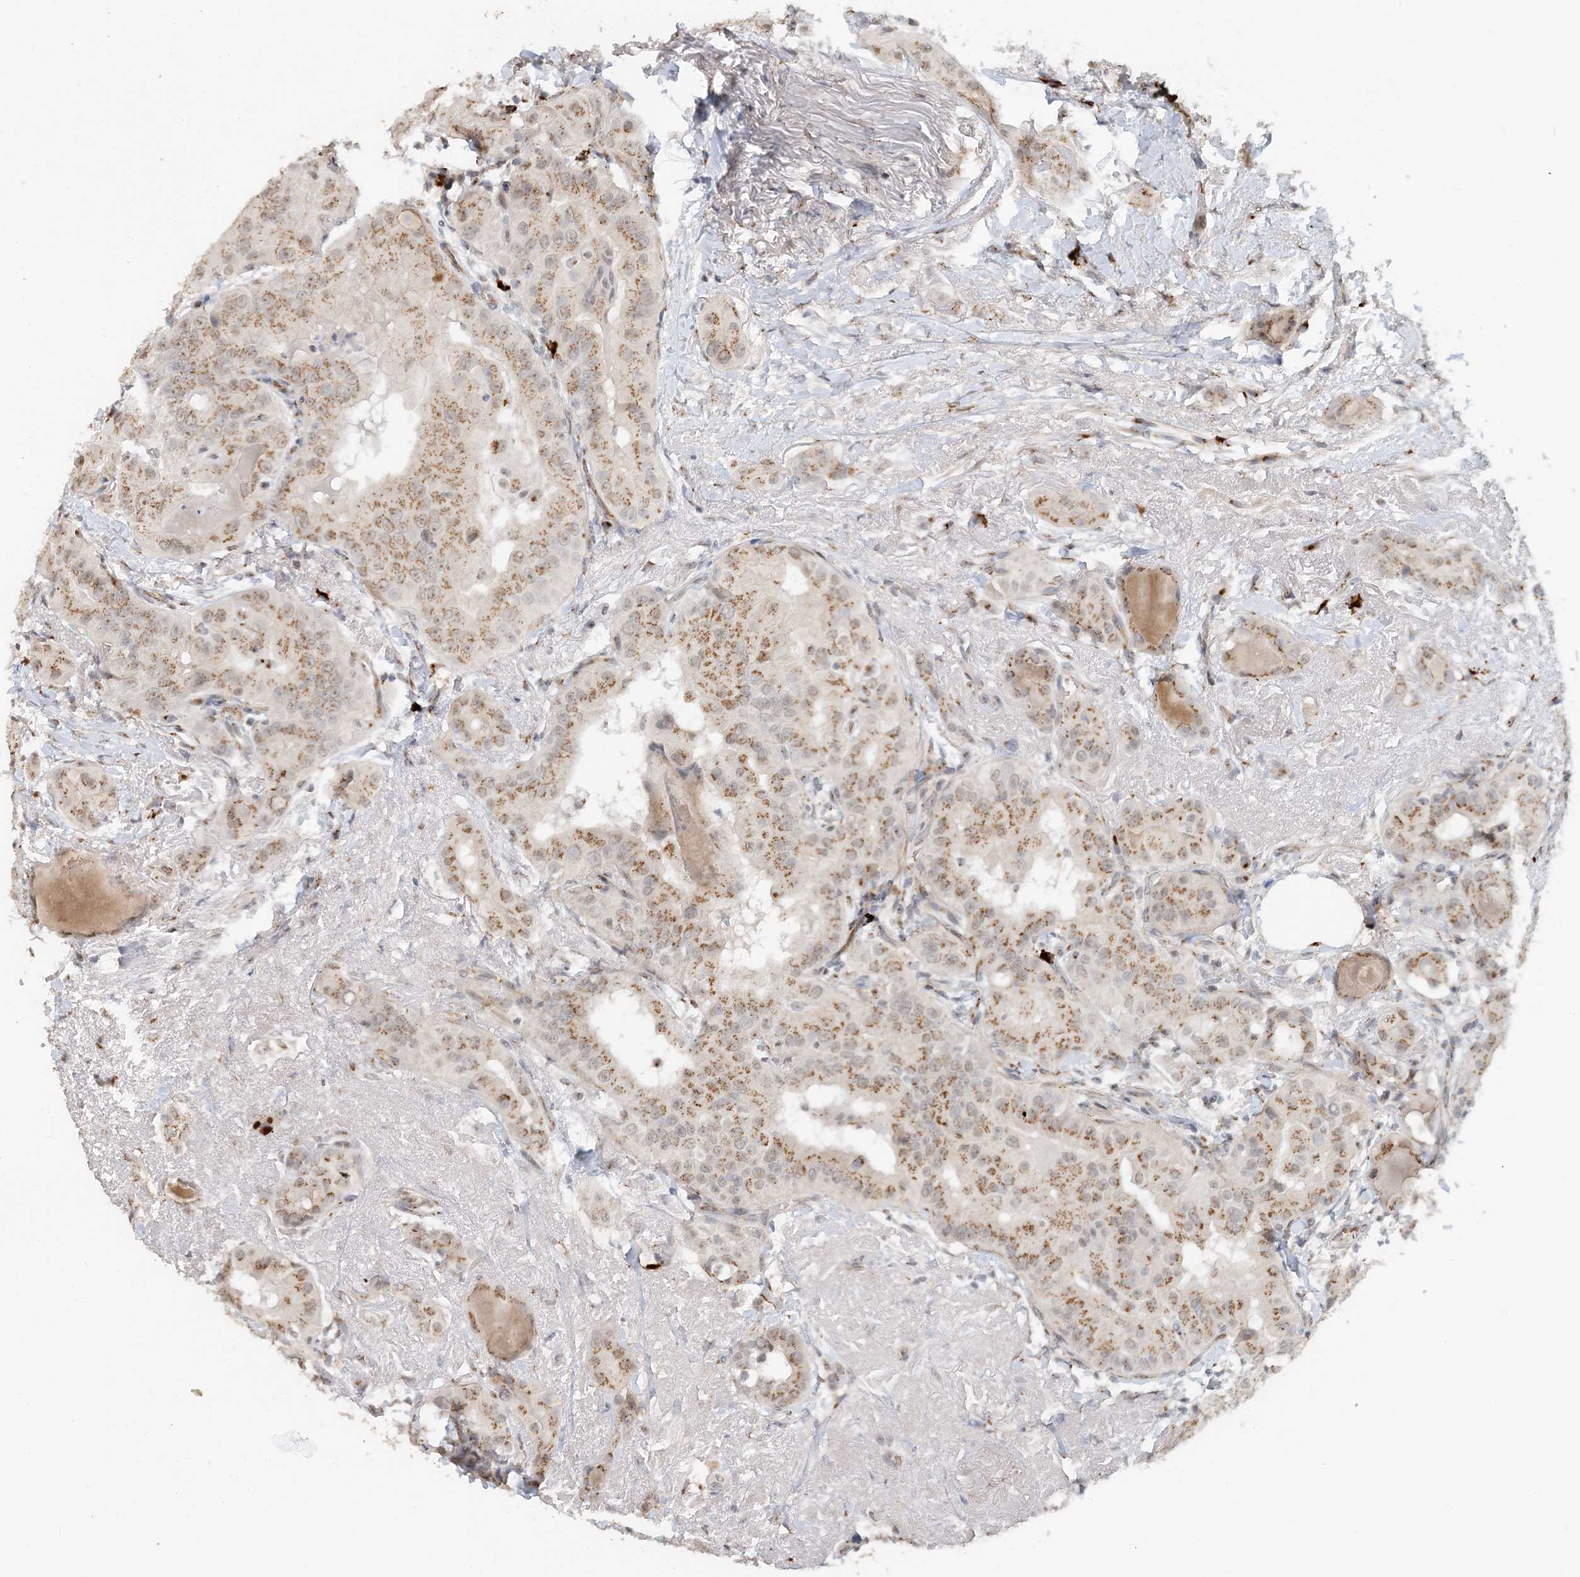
{"staining": {"intensity": "moderate", "quantity": ">75%", "location": "cytoplasmic/membranous"}, "tissue": "thyroid cancer", "cell_type": "Tumor cells", "image_type": "cancer", "snomed": [{"axis": "morphology", "description": "Papillary adenocarcinoma, NOS"}, {"axis": "topography", "description": "Thyroid gland"}], "caption": "The immunohistochemical stain highlights moderate cytoplasmic/membranous staining in tumor cells of thyroid cancer (papillary adenocarcinoma) tissue.", "gene": "ZCCHC4", "patient": {"sex": "male", "age": 33}}